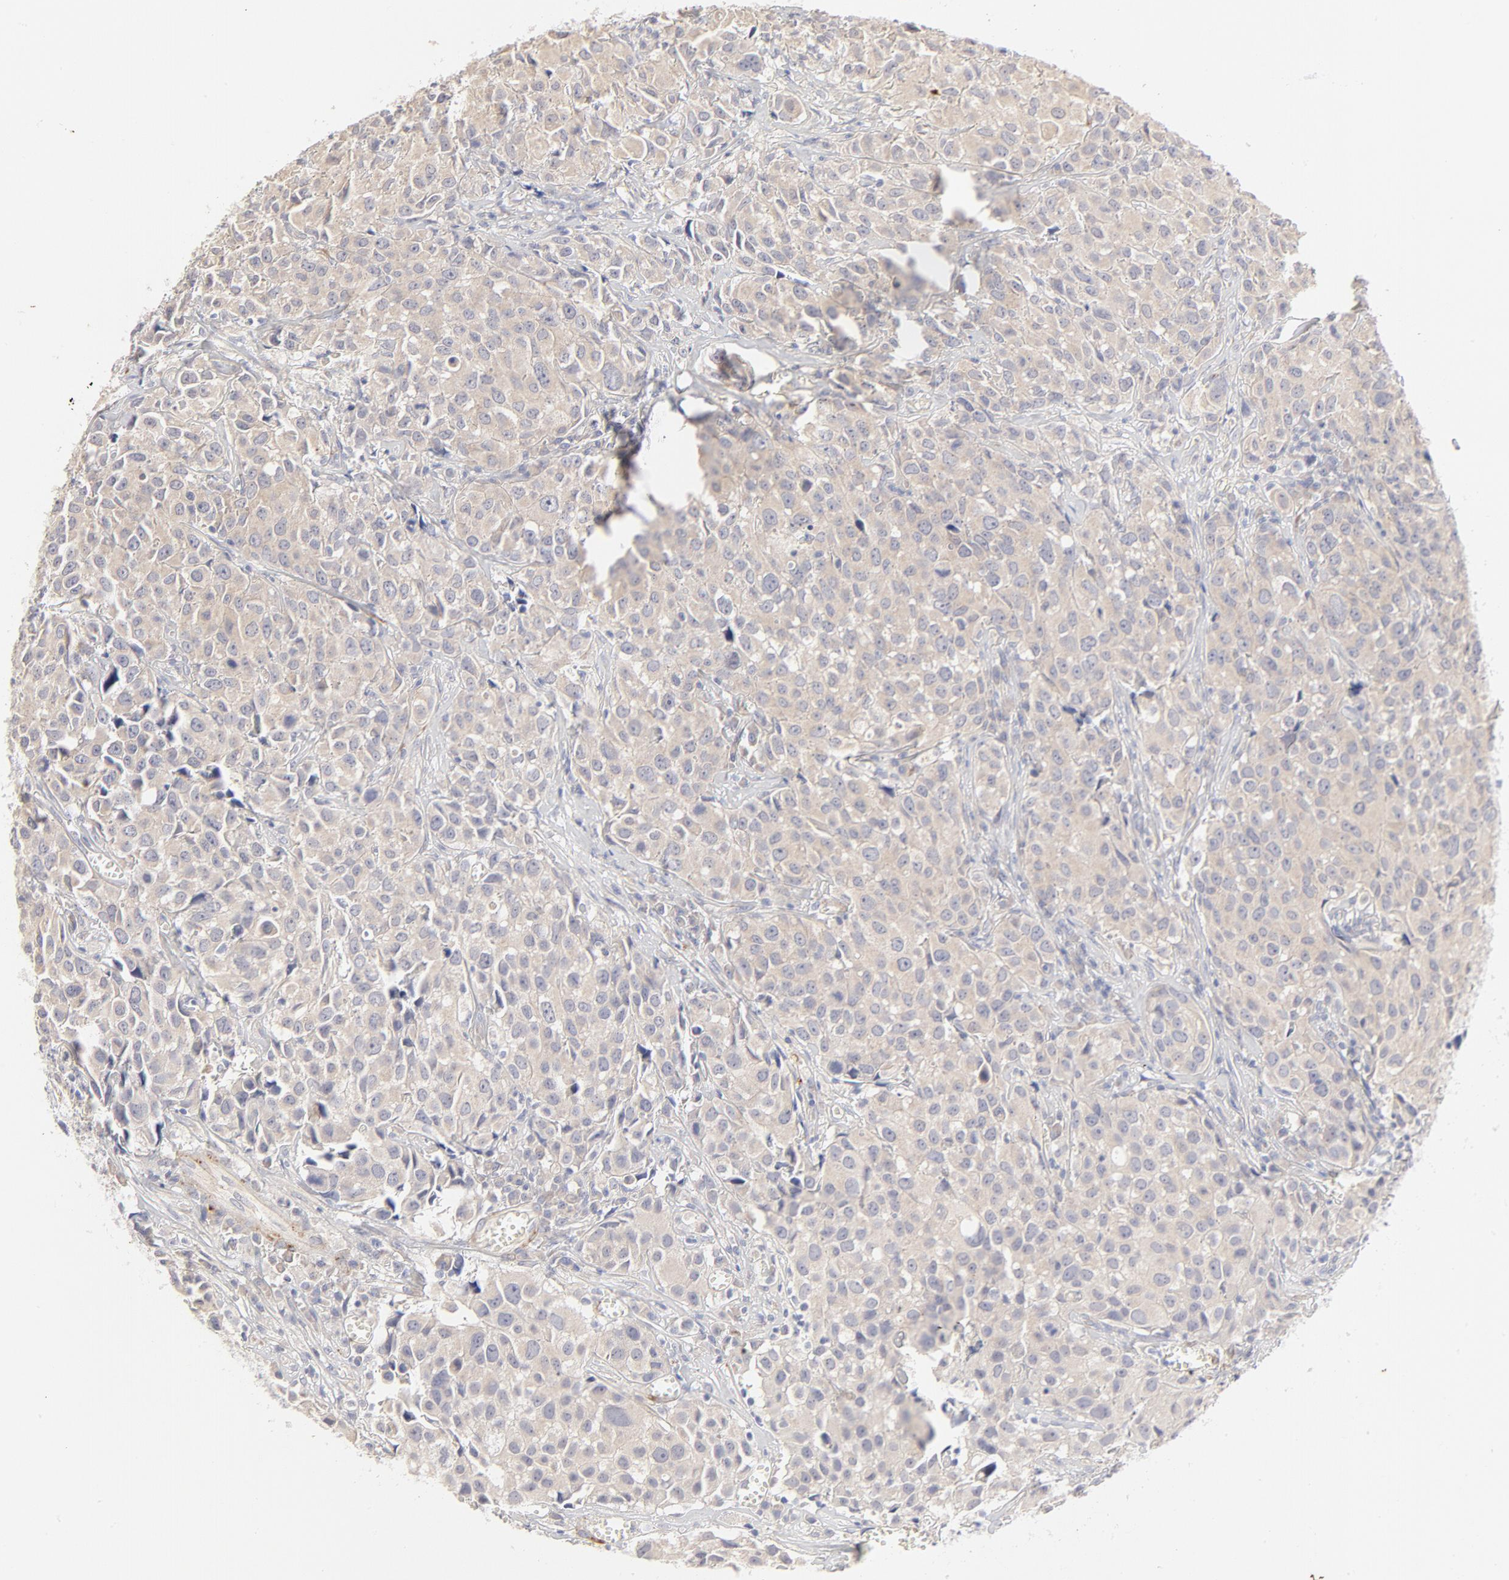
{"staining": {"intensity": "weak", "quantity": ">75%", "location": "cytoplasmic/membranous"}, "tissue": "urothelial cancer", "cell_type": "Tumor cells", "image_type": "cancer", "snomed": [{"axis": "morphology", "description": "Urothelial carcinoma, High grade"}, {"axis": "topography", "description": "Urinary bladder"}], "caption": "Urothelial carcinoma (high-grade) stained for a protein (brown) displays weak cytoplasmic/membranous positive expression in about >75% of tumor cells.", "gene": "NKX2-2", "patient": {"sex": "female", "age": 75}}